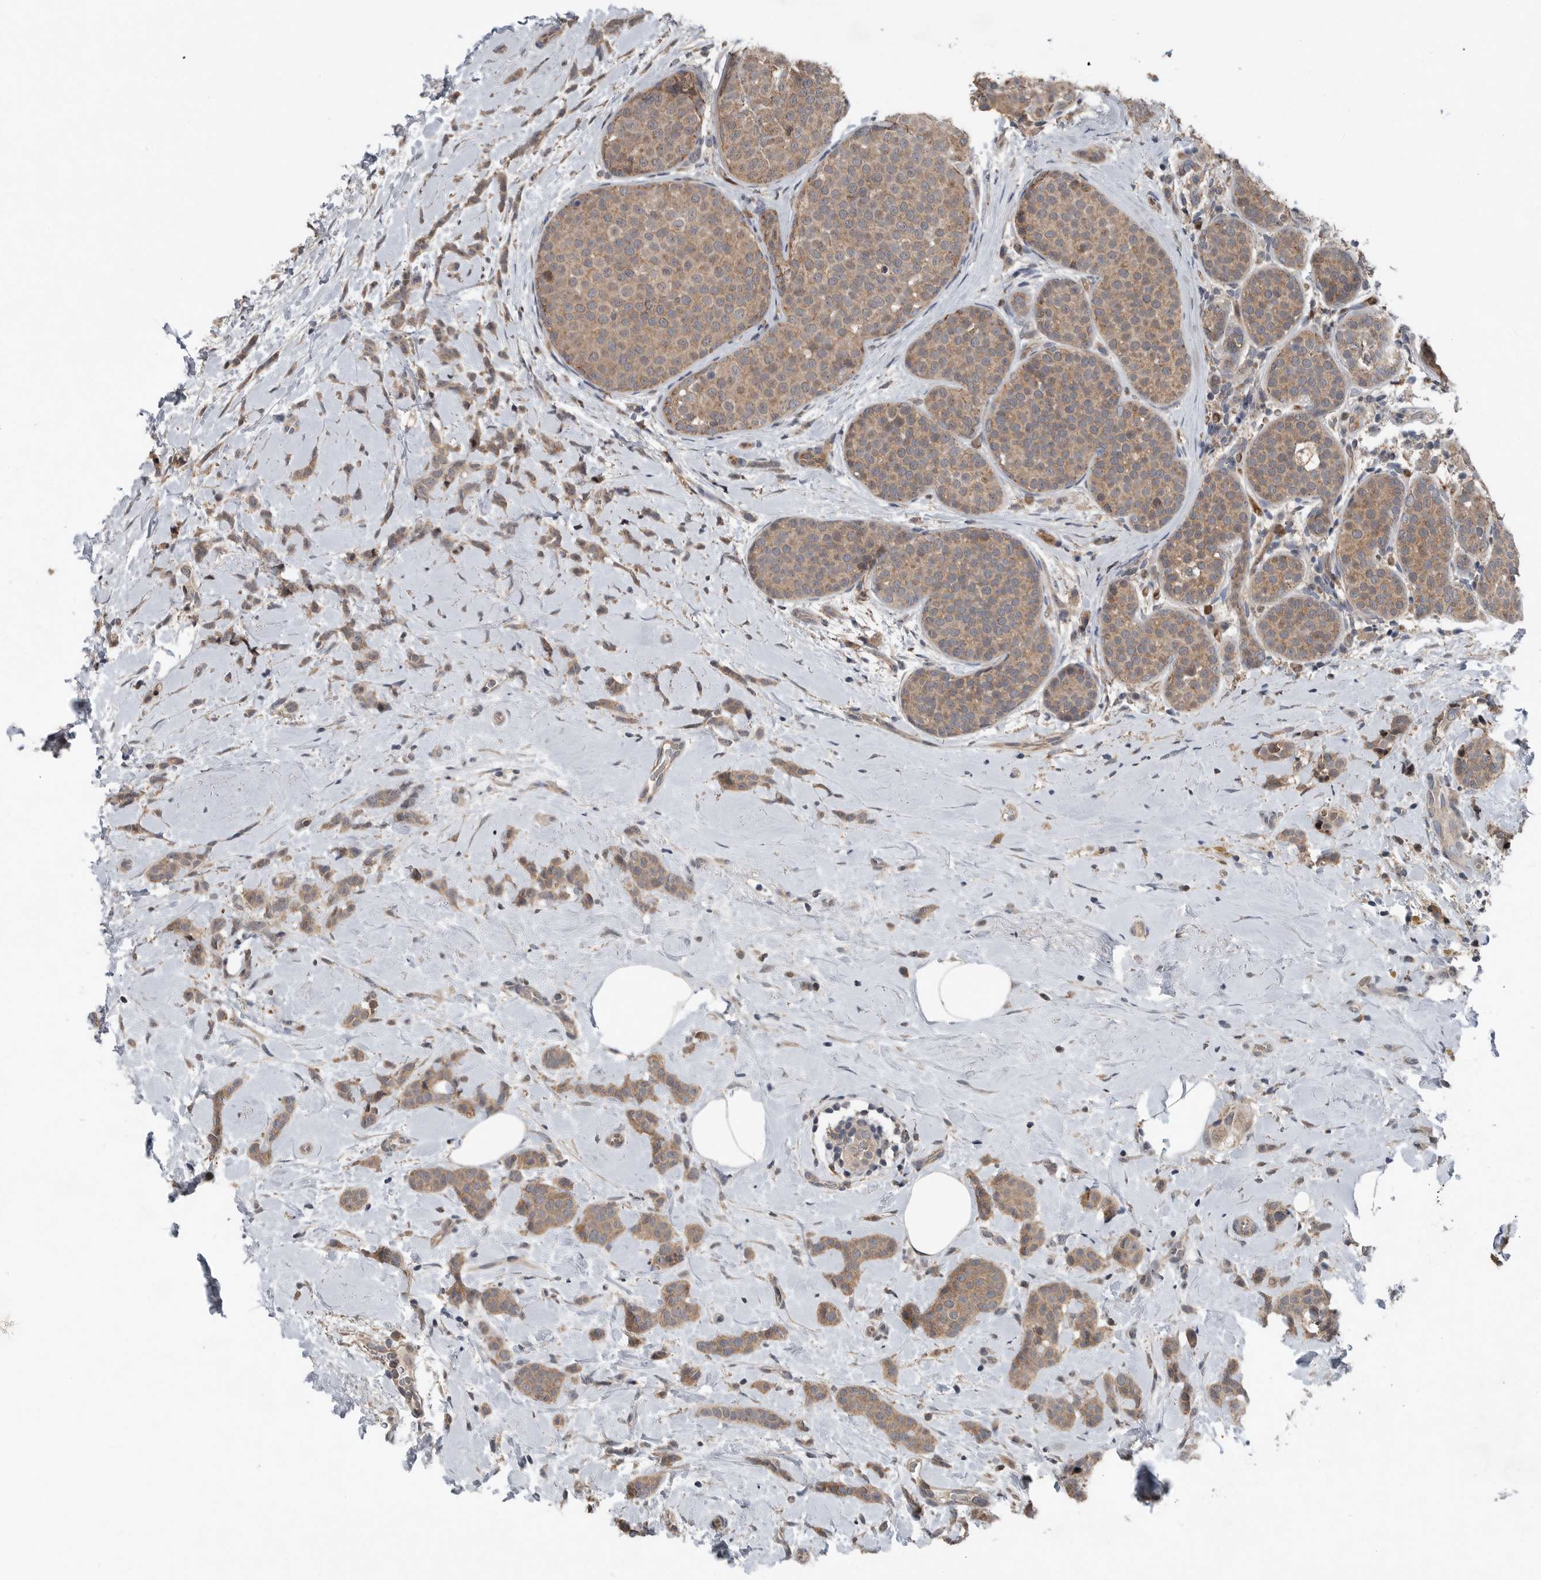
{"staining": {"intensity": "moderate", "quantity": ">75%", "location": "cytoplasmic/membranous"}, "tissue": "breast cancer", "cell_type": "Tumor cells", "image_type": "cancer", "snomed": [{"axis": "morphology", "description": "Lobular carcinoma, in situ"}, {"axis": "morphology", "description": "Lobular carcinoma"}, {"axis": "topography", "description": "Breast"}], "caption": "Lobular carcinoma in situ (breast) stained for a protein (brown) demonstrates moderate cytoplasmic/membranous positive expression in approximately >75% of tumor cells.", "gene": "SCP2", "patient": {"sex": "female", "age": 41}}